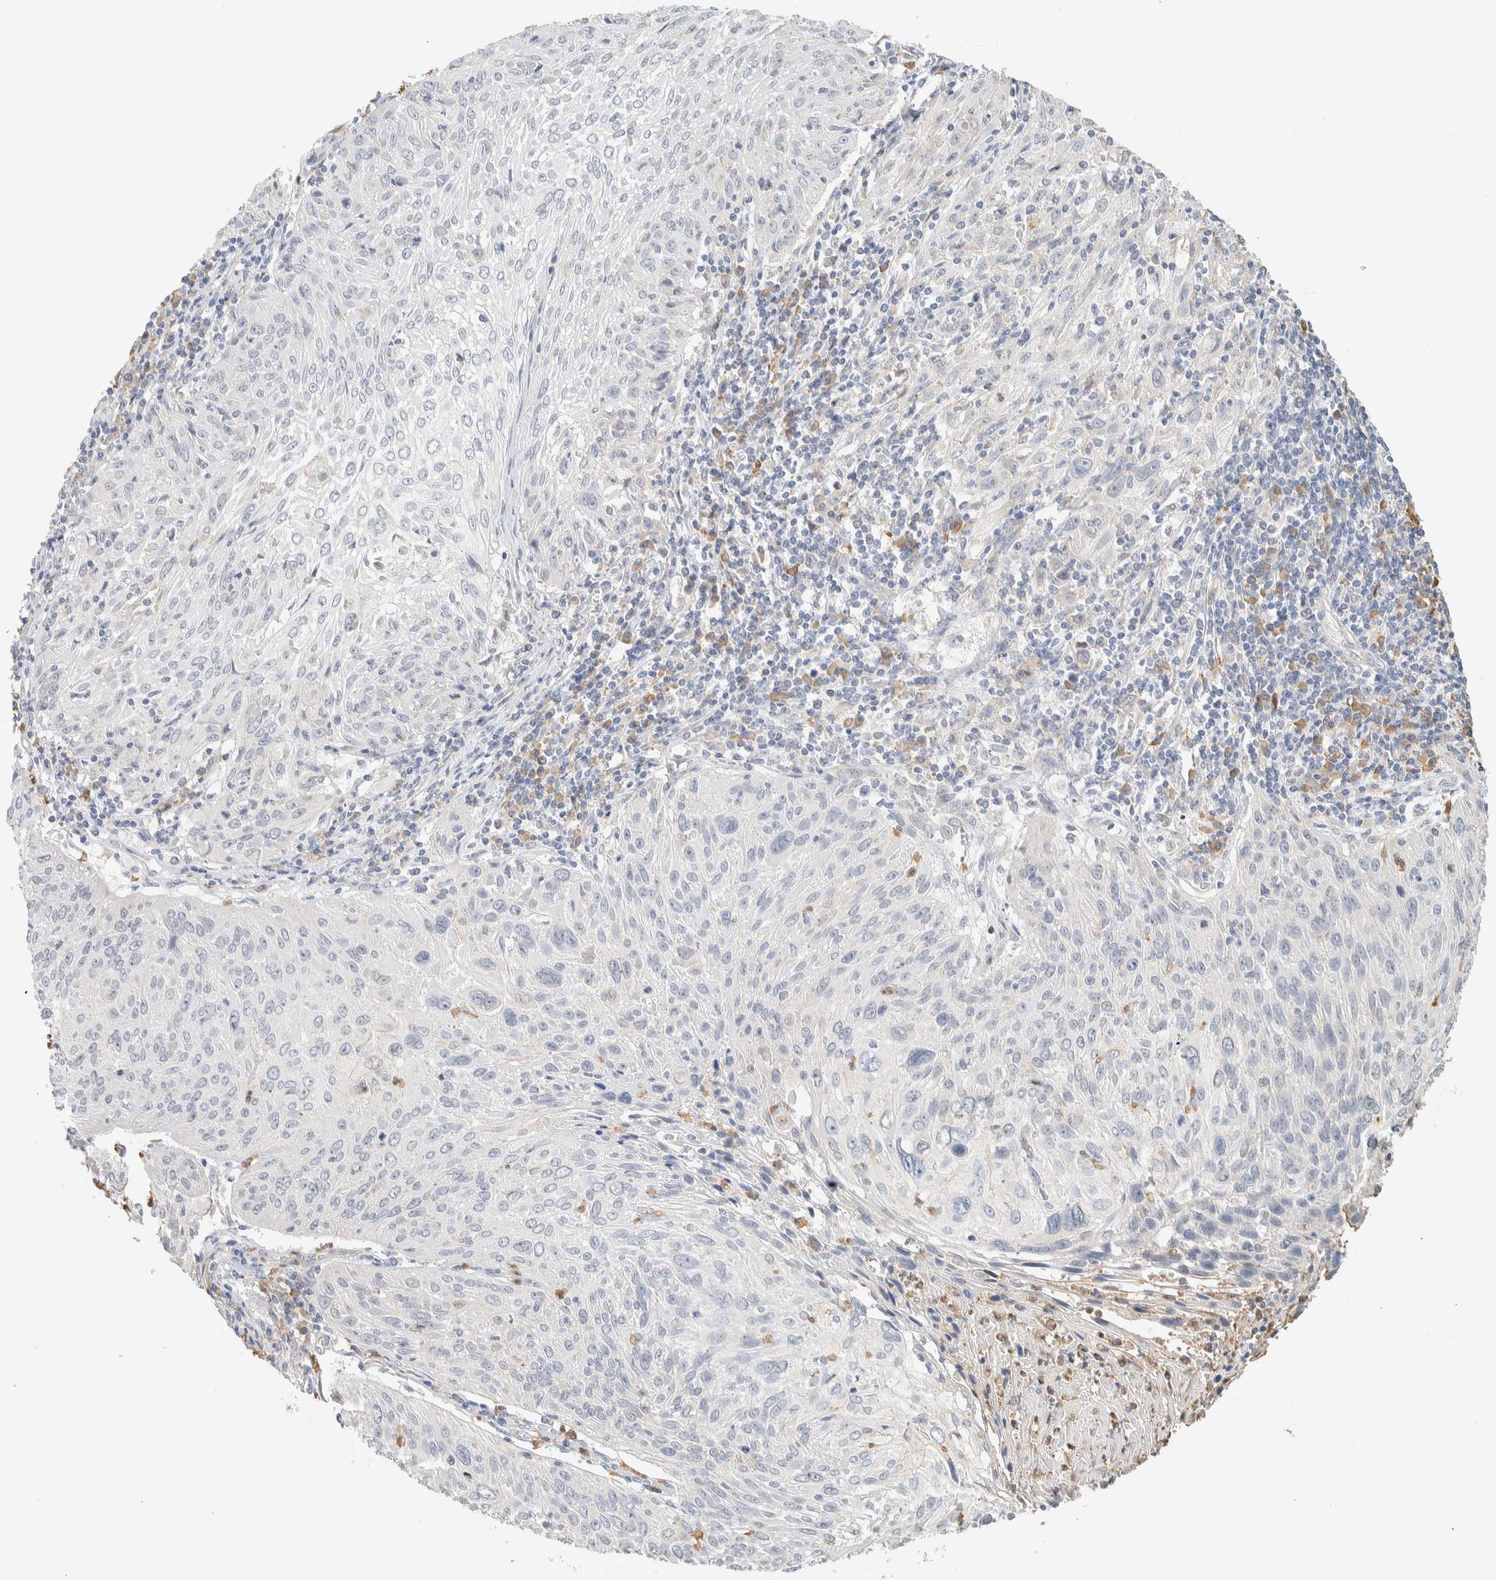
{"staining": {"intensity": "negative", "quantity": "none", "location": "none"}, "tissue": "cervical cancer", "cell_type": "Tumor cells", "image_type": "cancer", "snomed": [{"axis": "morphology", "description": "Squamous cell carcinoma, NOS"}, {"axis": "topography", "description": "Cervix"}], "caption": "DAB (3,3'-diaminobenzidine) immunohistochemical staining of cervical cancer (squamous cell carcinoma) displays no significant expression in tumor cells.", "gene": "TTC3", "patient": {"sex": "female", "age": 51}}